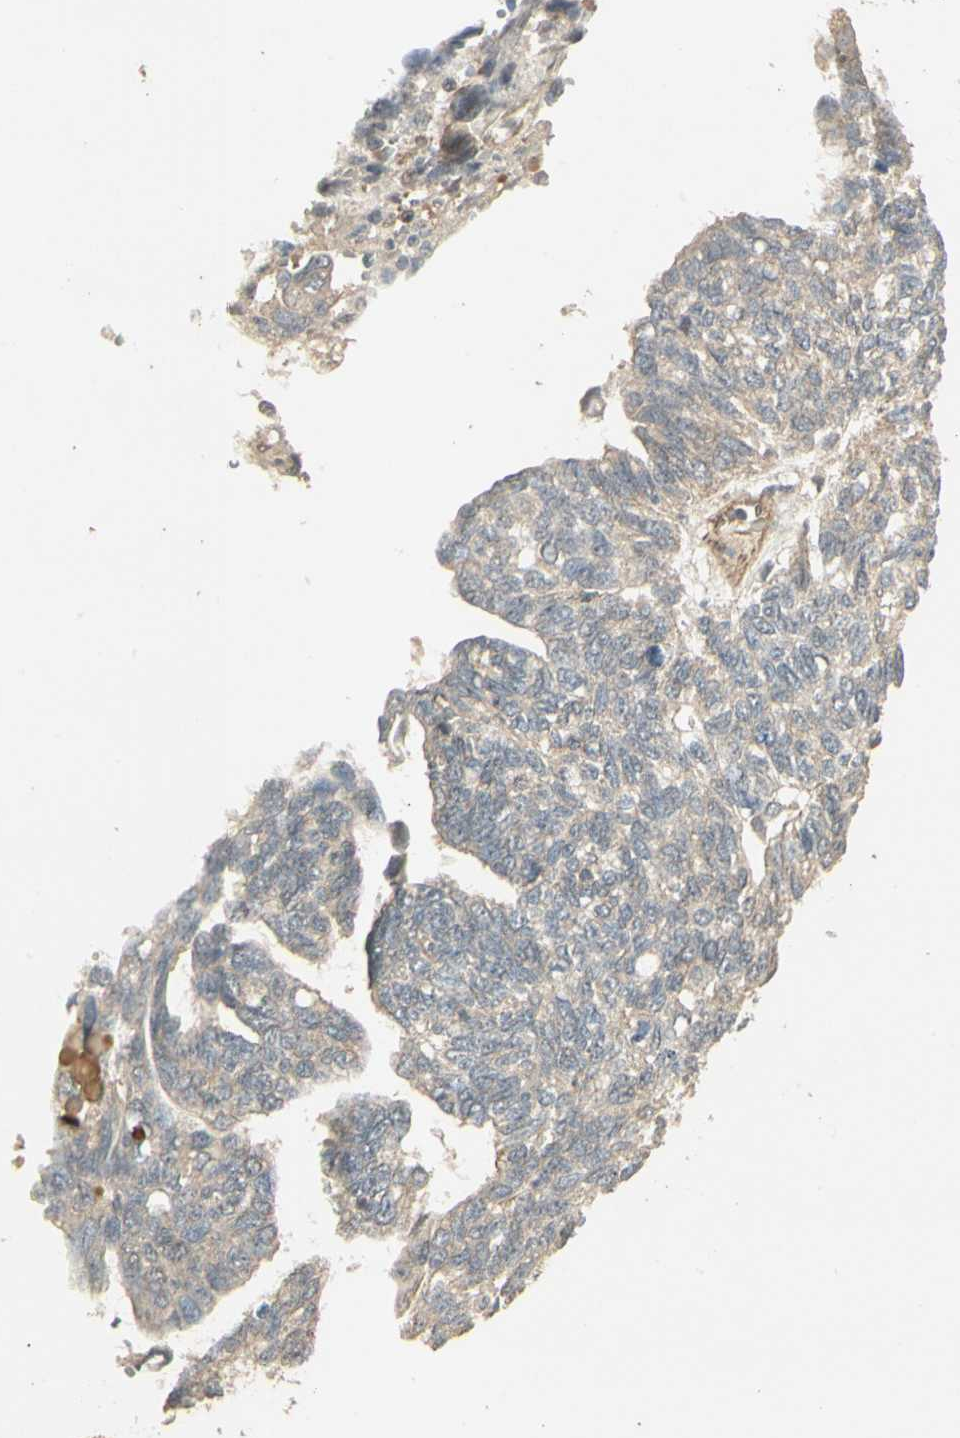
{"staining": {"intensity": "weak", "quantity": "25%-75%", "location": "cytoplasmic/membranous"}, "tissue": "ovarian cancer", "cell_type": "Tumor cells", "image_type": "cancer", "snomed": [{"axis": "morphology", "description": "Cystadenocarcinoma, serous, NOS"}, {"axis": "topography", "description": "Ovary"}], "caption": "Immunohistochemistry of ovarian serous cystadenocarcinoma displays low levels of weak cytoplasmic/membranous staining in approximately 25%-75% of tumor cells.", "gene": "RNF180", "patient": {"sex": "female", "age": 79}}